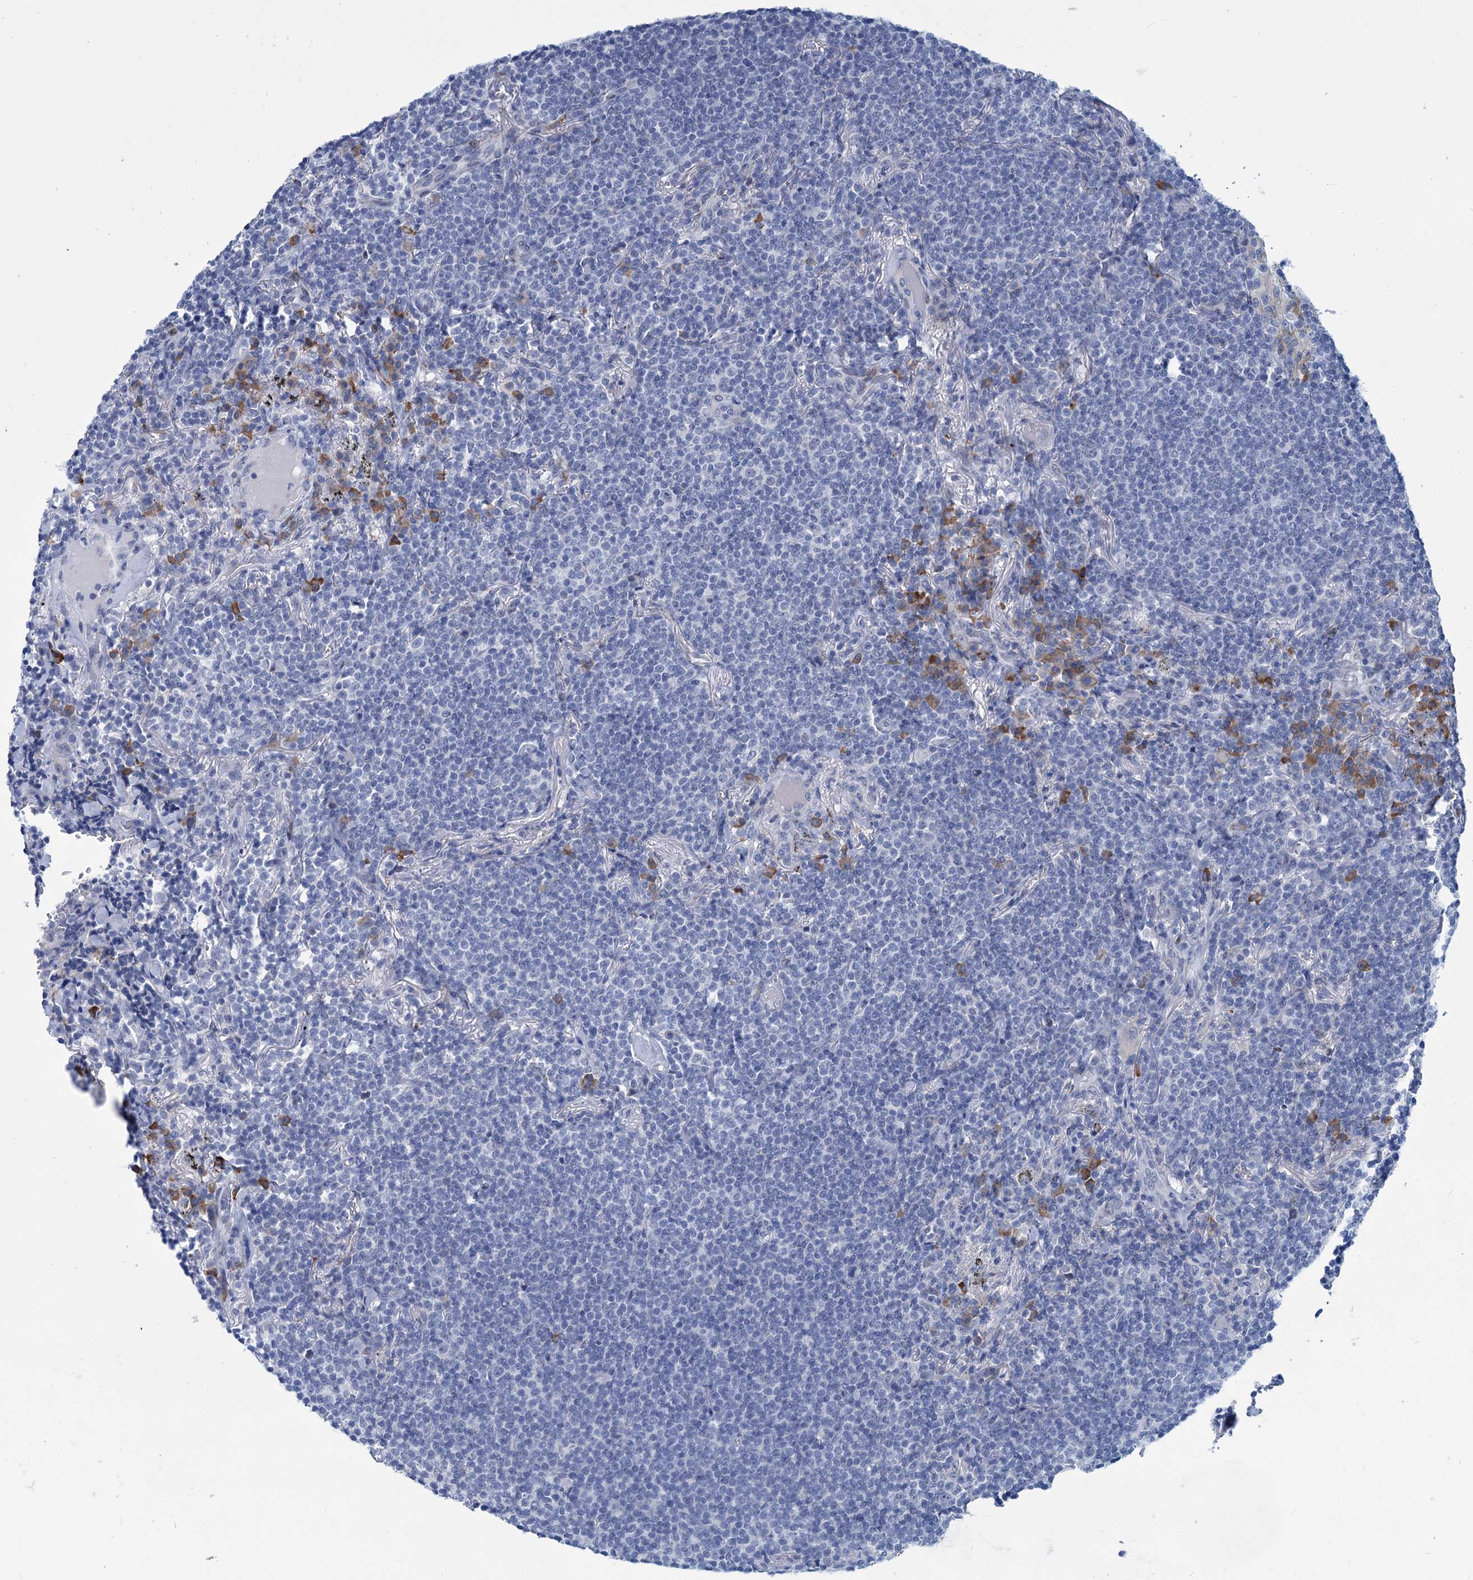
{"staining": {"intensity": "negative", "quantity": "none", "location": "none"}, "tissue": "lymphoma", "cell_type": "Tumor cells", "image_type": "cancer", "snomed": [{"axis": "morphology", "description": "Malignant lymphoma, non-Hodgkin's type, Low grade"}, {"axis": "topography", "description": "Lung"}], "caption": "Immunohistochemical staining of human lymphoma reveals no significant expression in tumor cells.", "gene": "NEU3", "patient": {"sex": "female", "age": 71}}